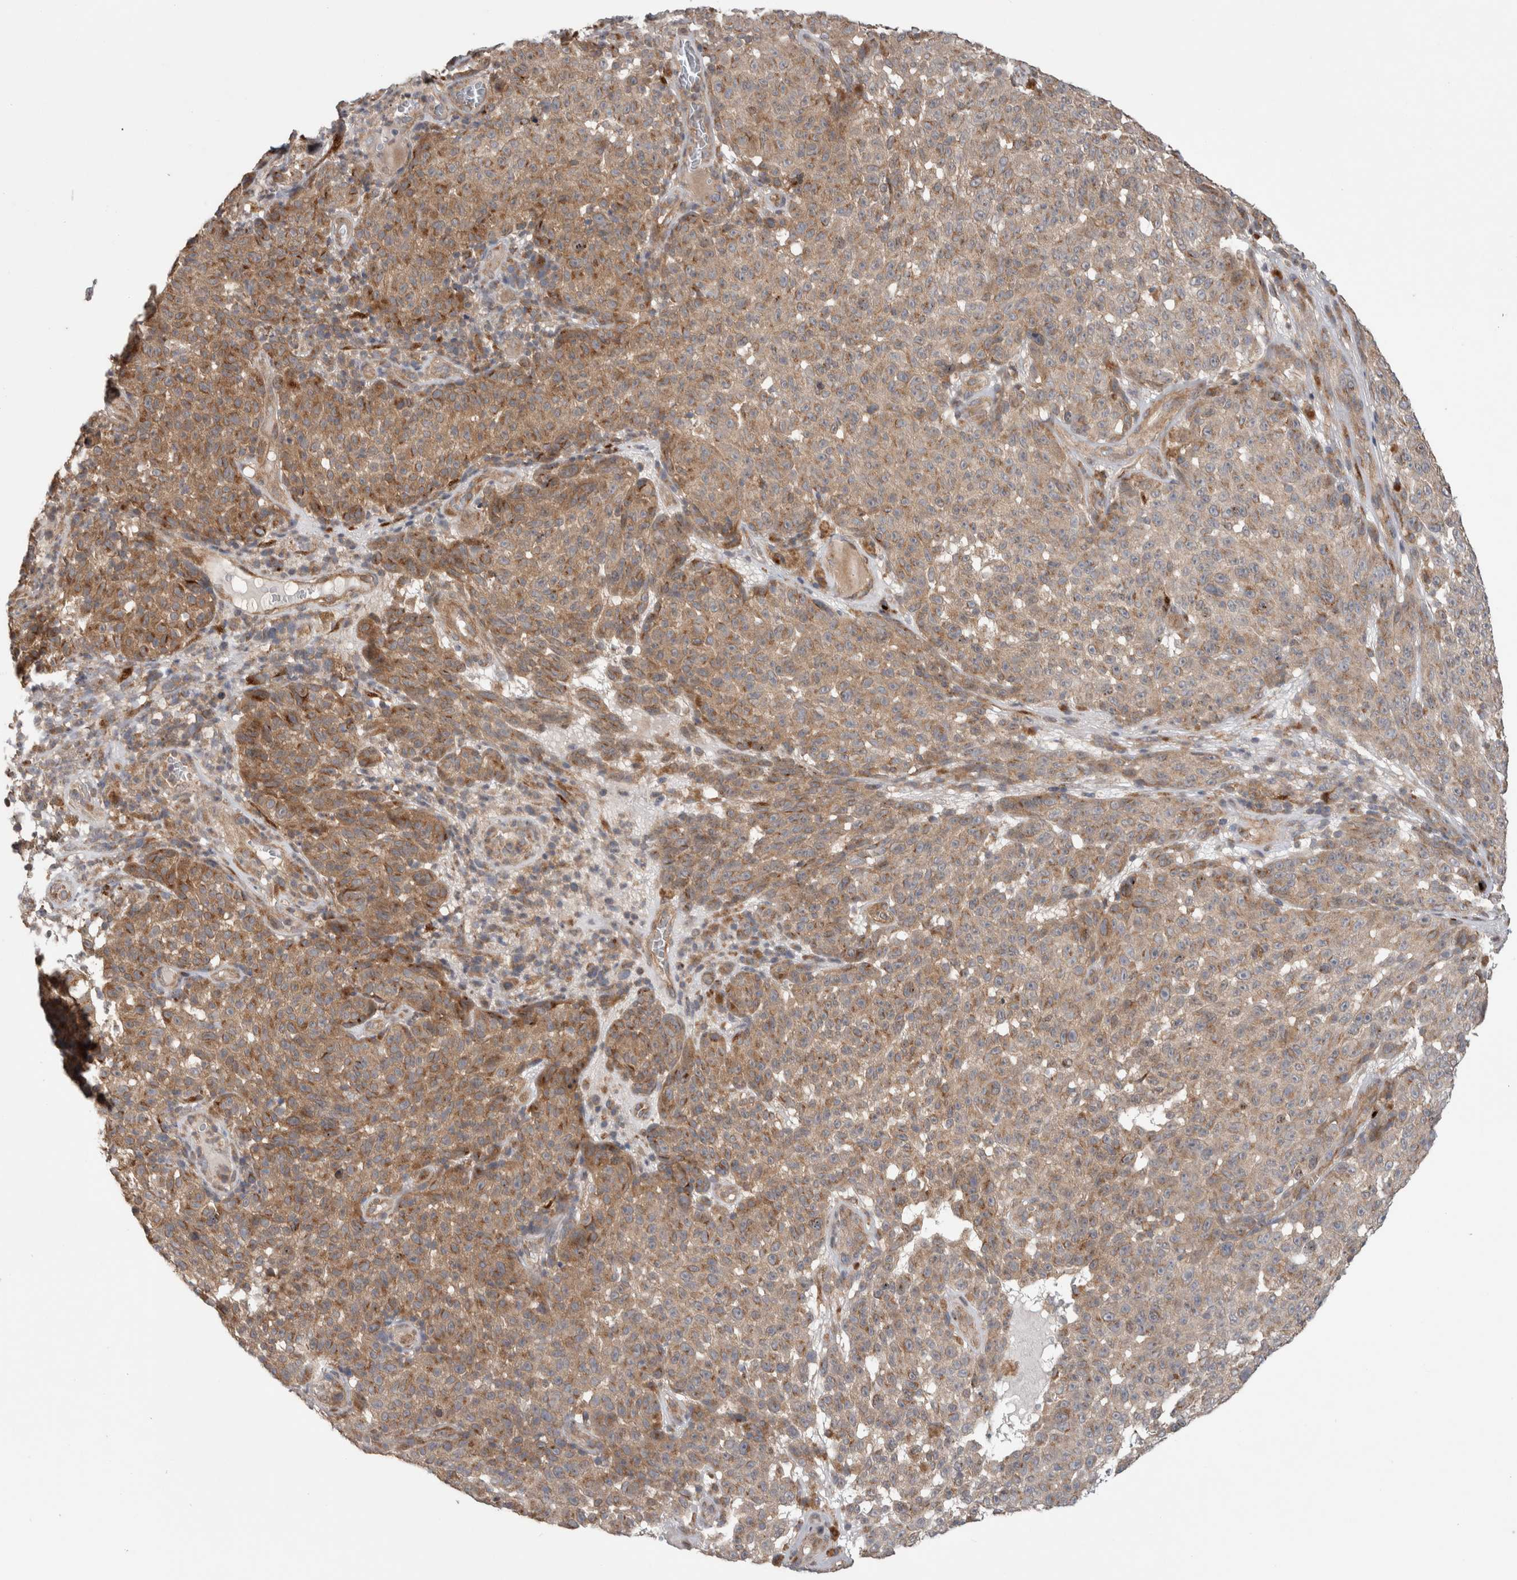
{"staining": {"intensity": "moderate", "quantity": ">75%", "location": "cytoplasmic/membranous"}, "tissue": "melanoma", "cell_type": "Tumor cells", "image_type": "cancer", "snomed": [{"axis": "morphology", "description": "Malignant melanoma, NOS"}, {"axis": "topography", "description": "Skin"}], "caption": "About >75% of tumor cells in melanoma demonstrate moderate cytoplasmic/membranous protein positivity as visualized by brown immunohistochemical staining.", "gene": "TRIM5", "patient": {"sex": "female", "age": 82}}